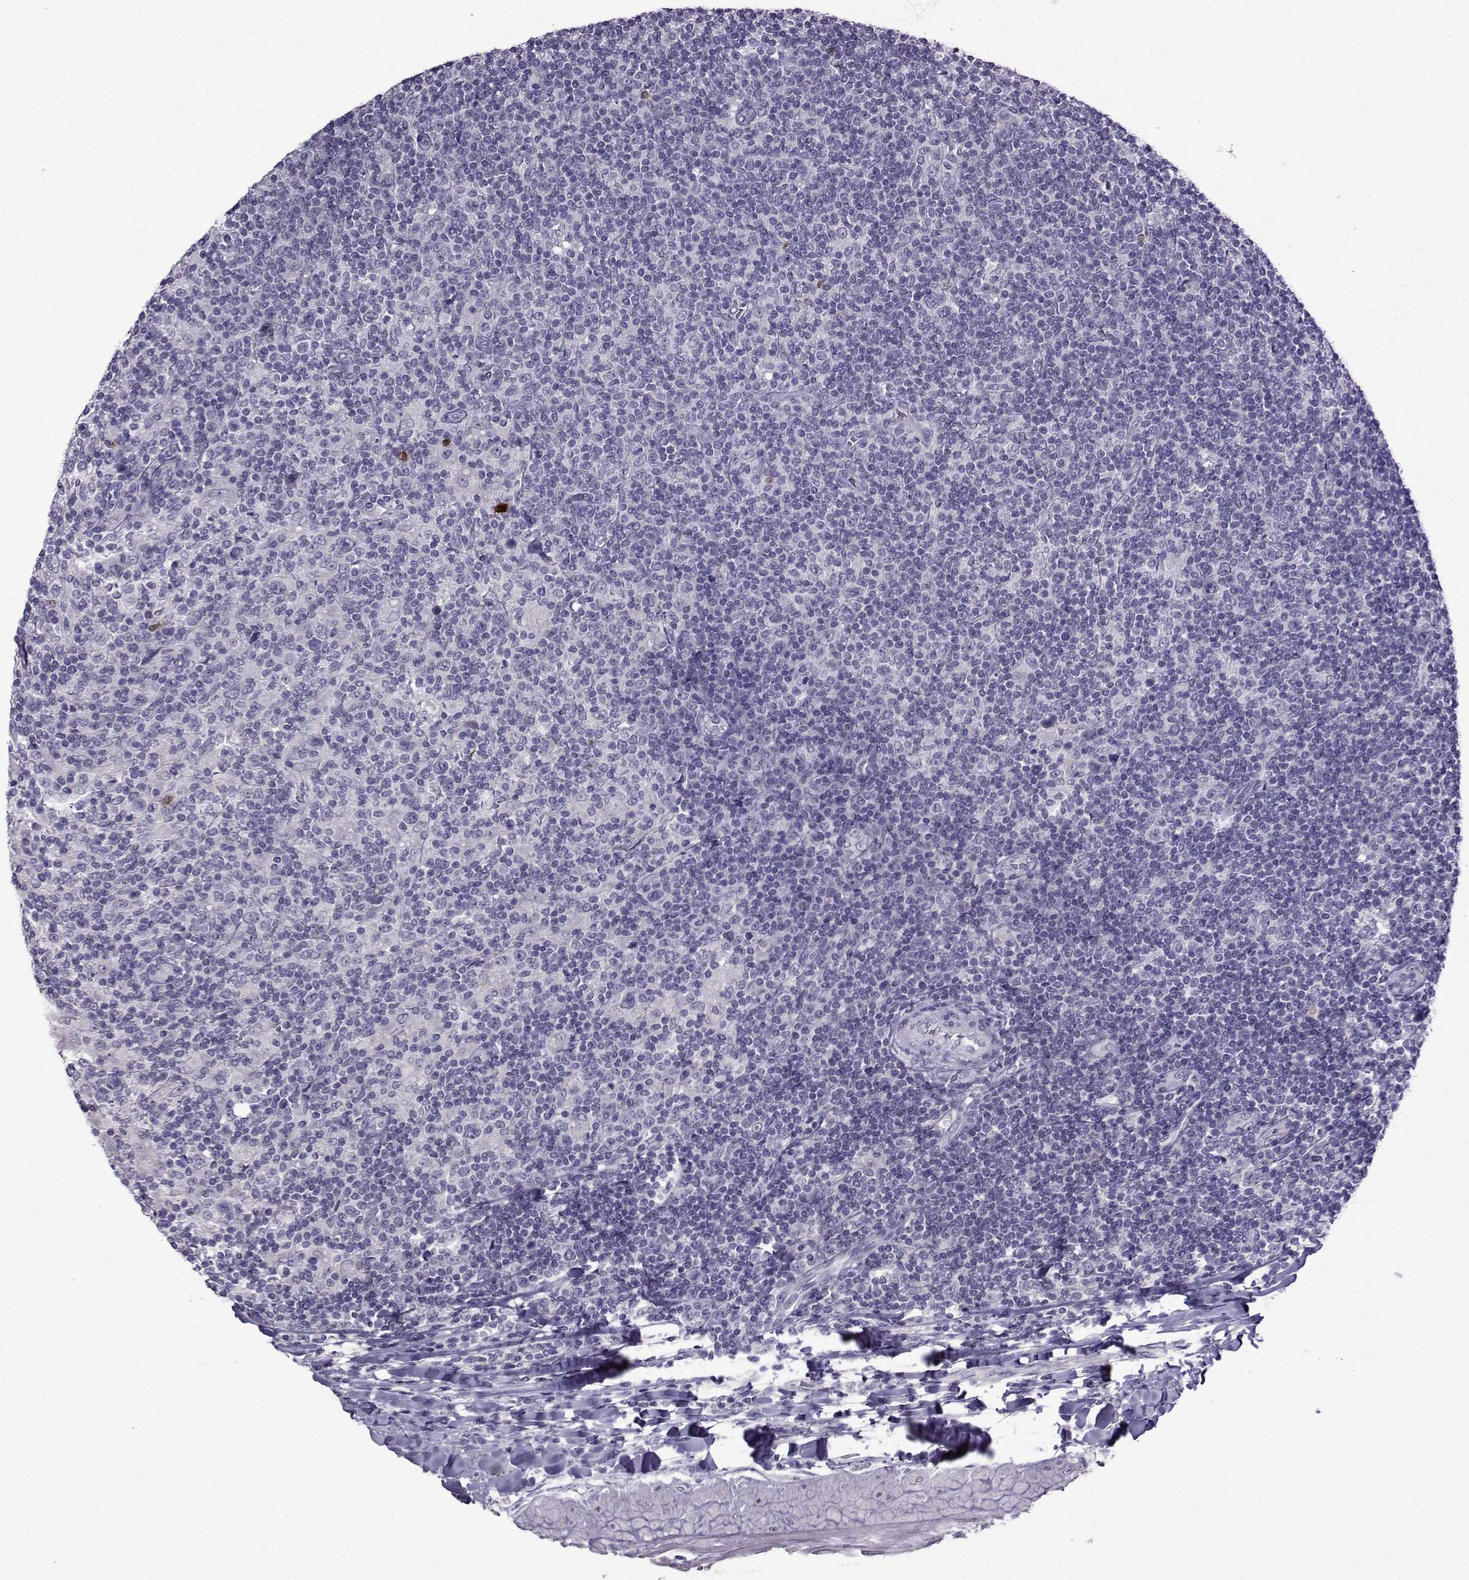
{"staining": {"intensity": "negative", "quantity": "none", "location": "none"}, "tissue": "lymphoma", "cell_type": "Tumor cells", "image_type": "cancer", "snomed": [{"axis": "morphology", "description": "Hodgkin's disease, NOS"}, {"axis": "topography", "description": "Lymph node"}], "caption": "Tumor cells are negative for protein expression in human lymphoma. (DAB immunohistochemistry, high magnification).", "gene": "CRYBB1", "patient": {"sex": "male", "age": 40}}